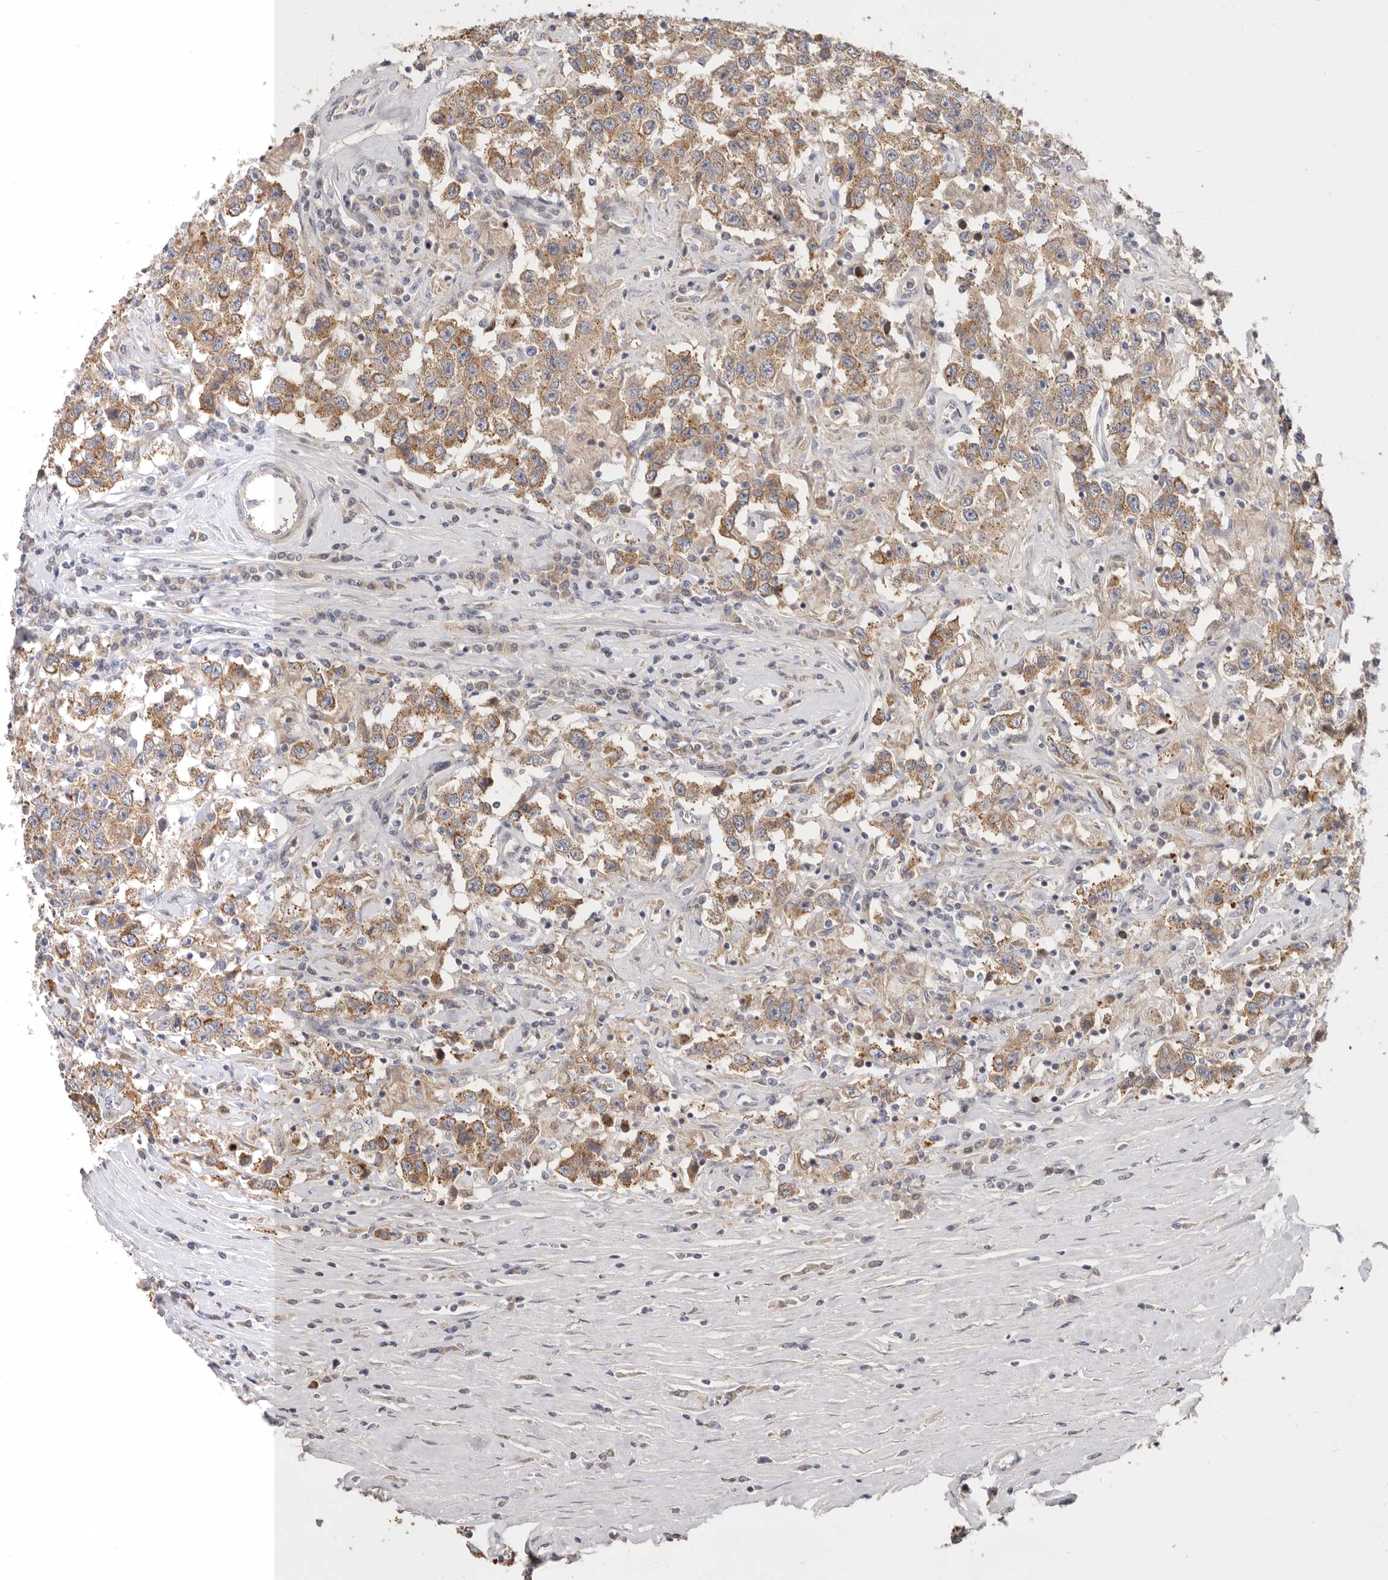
{"staining": {"intensity": "moderate", "quantity": ">75%", "location": "cytoplasmic/membranous"}, "tissue": "testis cancer", "cell_type": "Tumor cells", "image_type": "cancer", "snomed": [{"axis": "morphology", "description": "Seminoma, NOS"}, {"axis": "topography", "description": "Testis"}], "caption": "Testis seminoma stained for a protein (brown) demonstrates moderate cytoplasmic/membranous positive staining in about >75% of tumor cells.", "gene": "TFB2M", "patient": {"sex": "male", "age": 41}}